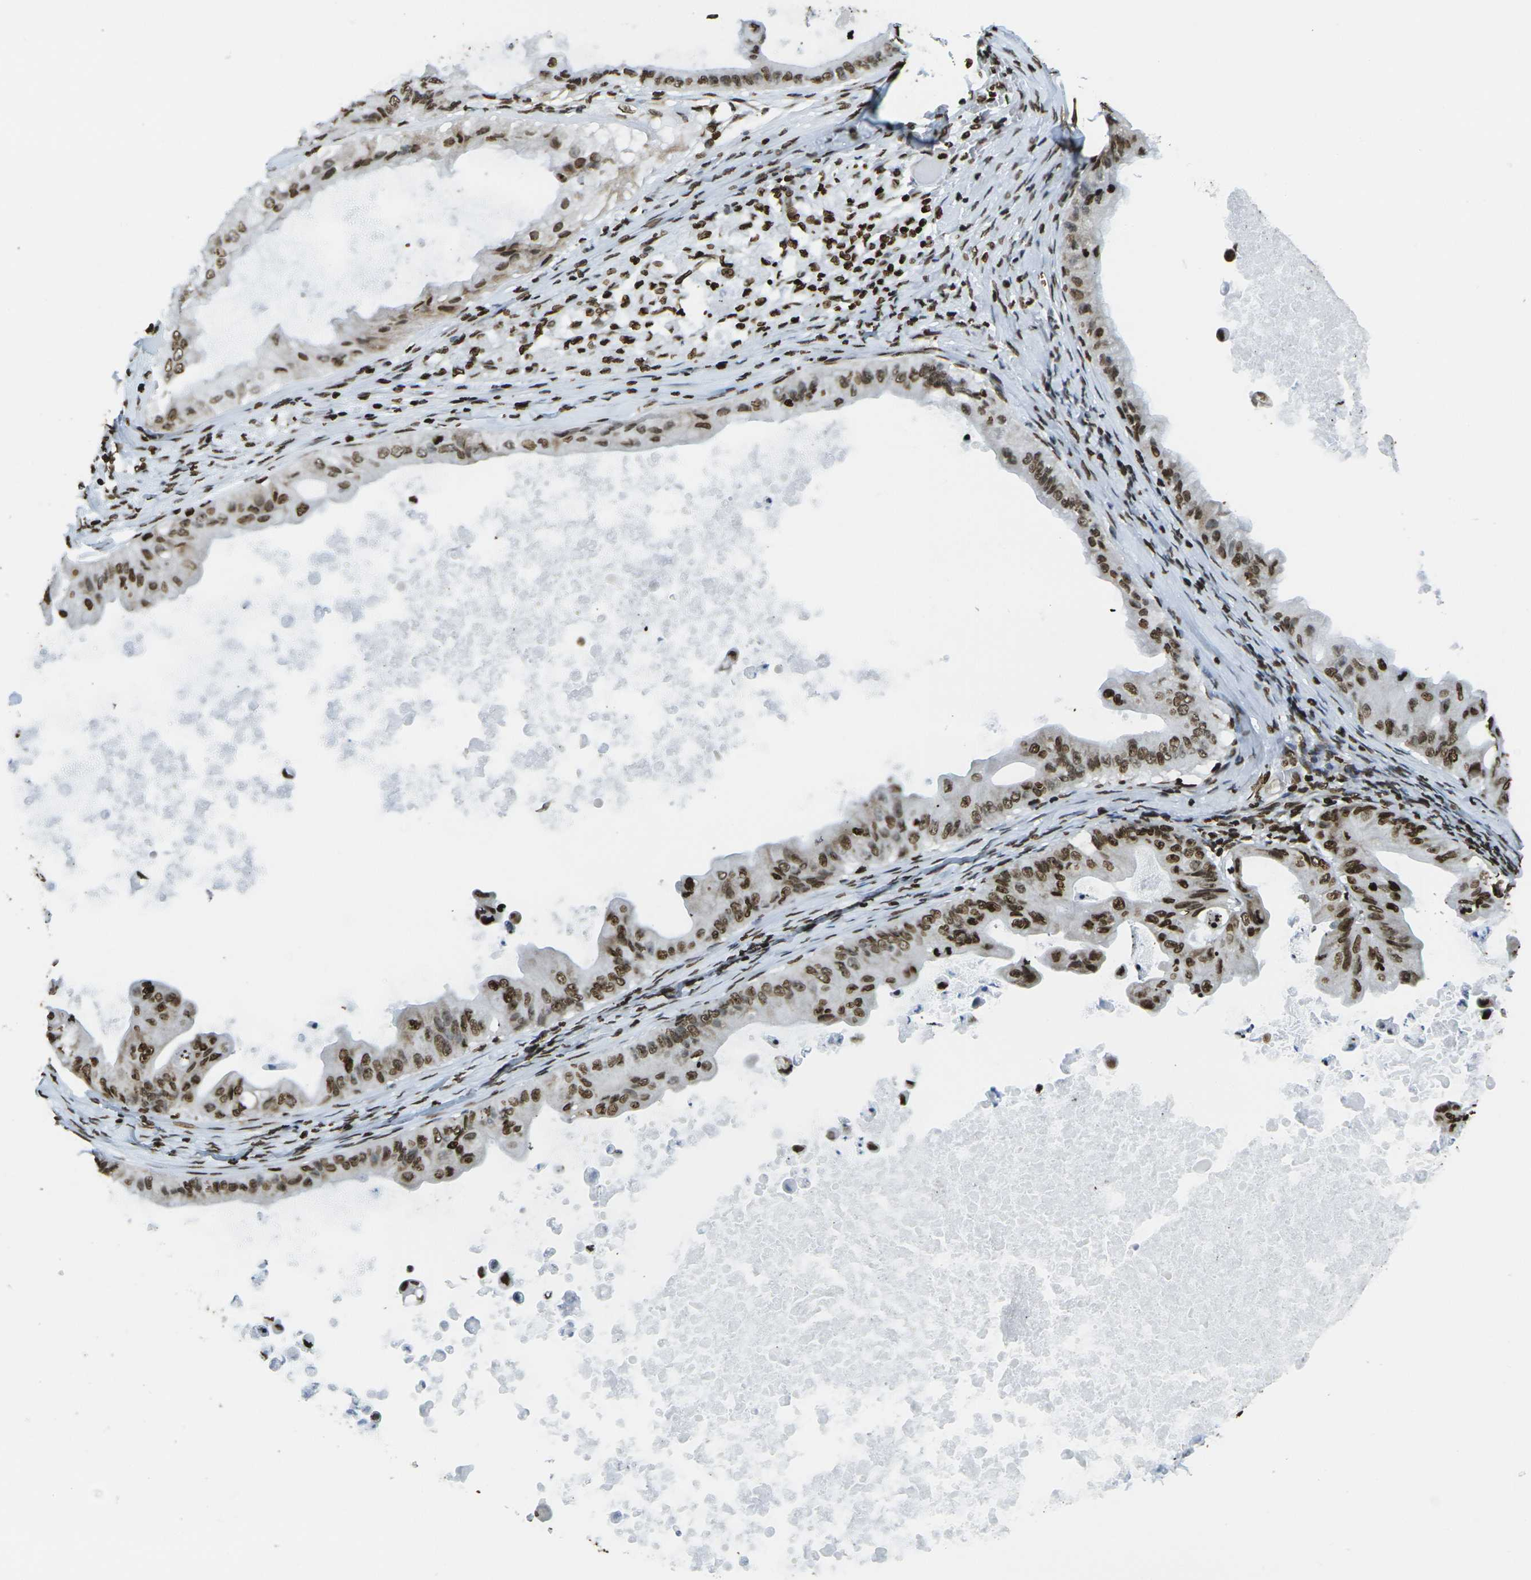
{"staining": {"intensity": "moderate", "quantity": ">75%", "location": "nuclear"}, "tissue": "ovarian cancer", "cell_type": "Tumor cells", "image_type": "cancer", "snomed": [{"axis": "morphology", "description": "Cystadenocarcinoma, mucinous, NOS"}, {"axis": "topography", "description": "Ovary"}], "caption": "A histopathology image of ovarian cancer (mucinous cystadenocarcinoma) stained for a protein reveals moderate nuclear brown staining in tumor cells.", "gene": "H1-2", "patient": {"sex": "female", "age": 37}}